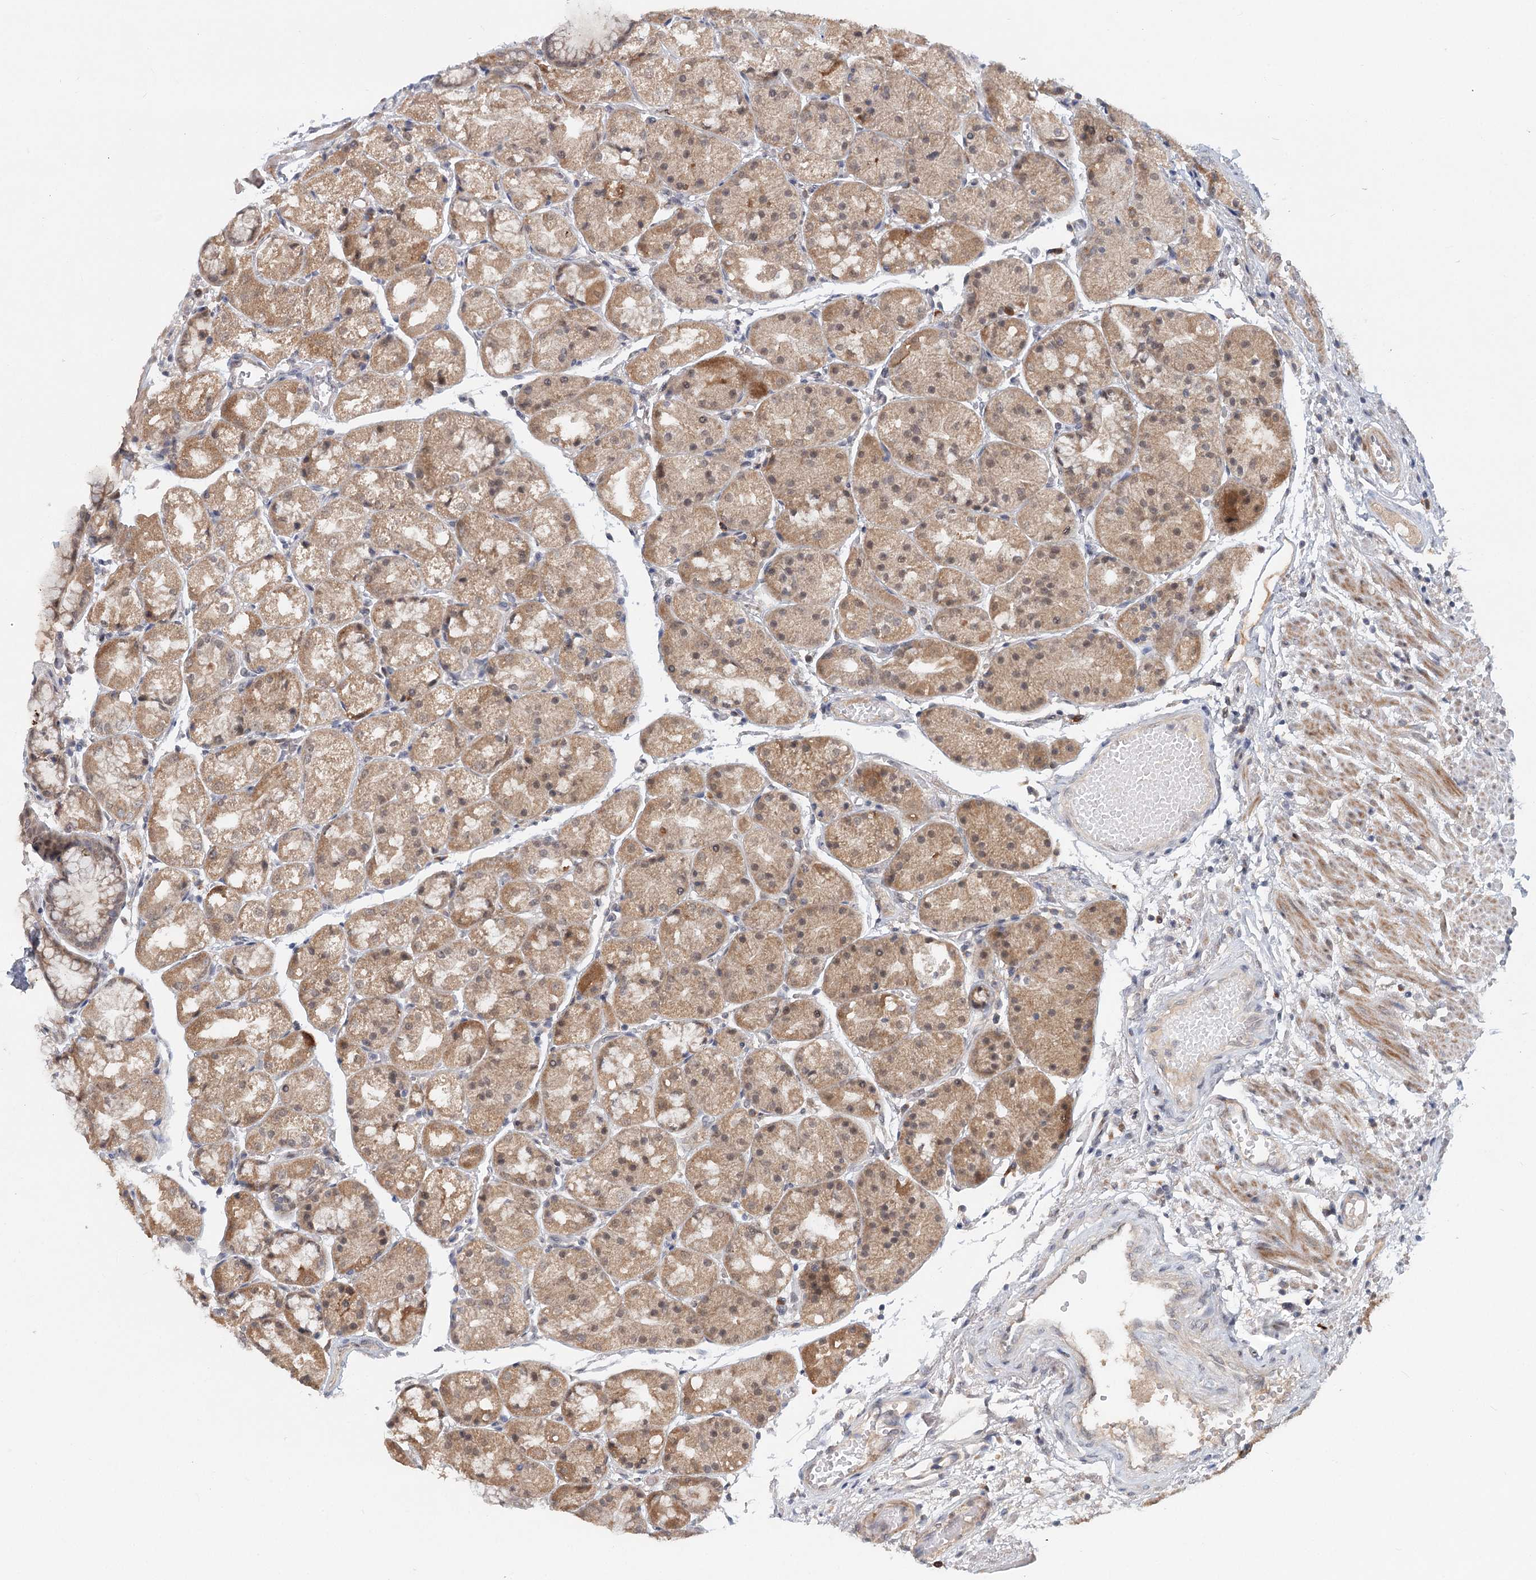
{"staining": {"intensity": "moderate", "quantity": "25%-75%", "location": "cytoplasmic/membranous,nuclear"}, "tissue": "stomach", "cell_type": "Glandular cells", "image_type": "normal", "snomed": [{"axis": "morphology", "description": "Normal tissue, NOS"}, {"axis": "topography", "description": "Stomach, upper"}], "caption": "A high-resolution image shows immunohistochemistry (IHC) staining of normal stomach, which reveals moderate cytoplasmic/membranous,nuclear positivity in about 25%-75% of glandular cells.", "gene": "AP3B1", "patient": {"sex": "male", "age": 72}}